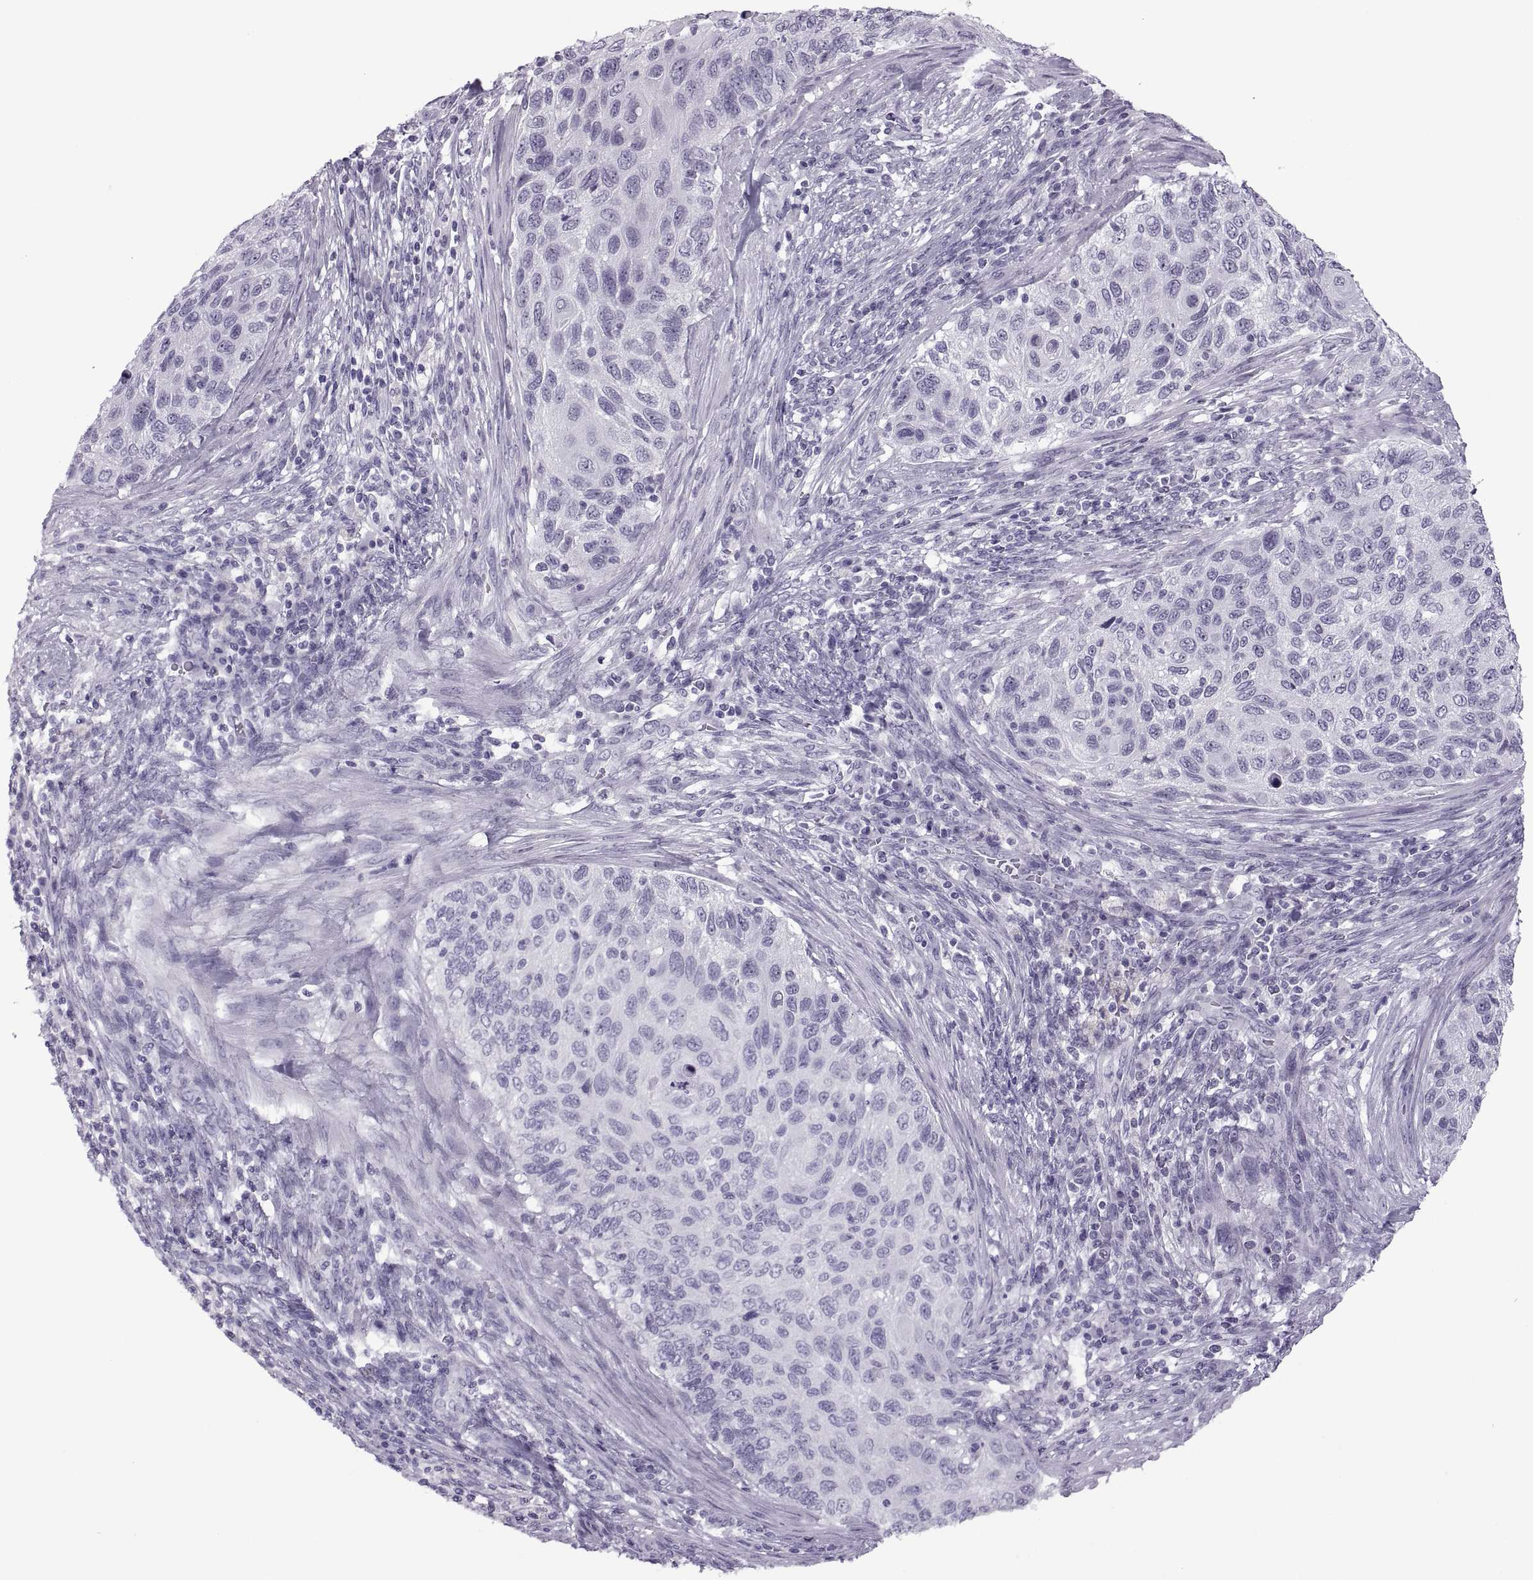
{"staining": {"intensity": "negative", "quantity": "none", "location": "none"}, "tissue": "cervical cancer", "cell_type": "Tumor cells", "image_type": "cancer", "snomed": [{"axis": "morphology", "description": "Squamous cell carcinoma, NOS"}, {"axis": "topography", "description": "Cervix"}], "caption": "Immunohistochemistry of human cervical squamous cell carcinoma displays no expression in tumor cells.", "gene": "FAM24A", "patient": {"sex": "female", "age": 70}}